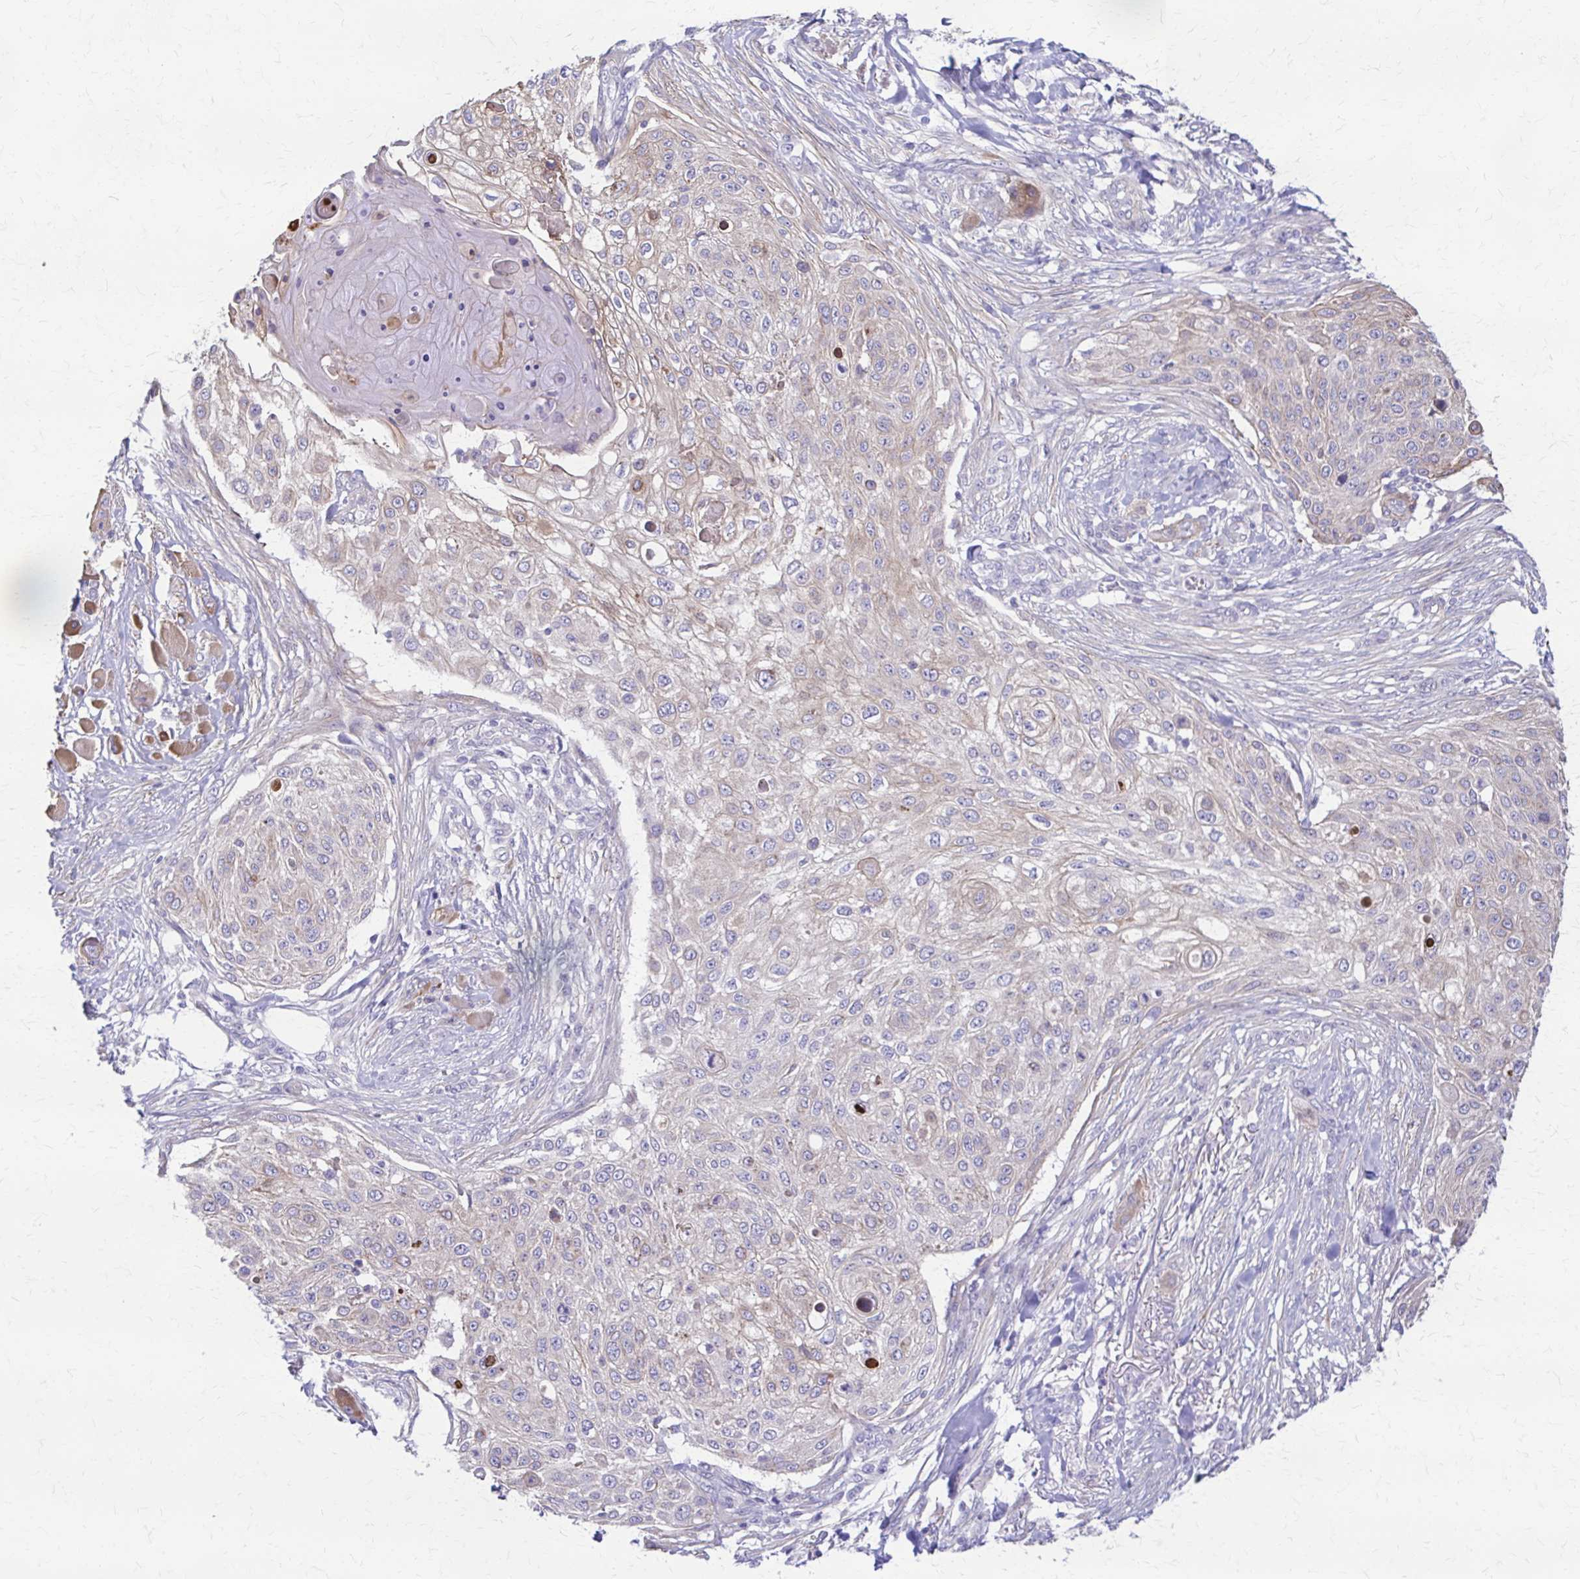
{"staining": {"intensity": "weak", "quantity": "<25%", "location": "cytoplasmic/membranous"}, "tissue": "skin cancer", "cell_type": "Tumor cells", "image_type": "cancer", "snomed": [{"axis": "morphology", "description": "Squamous cell carcinoma, NOS"}, {"axis": "topography", "description": "Skin"}], "caption": "Immunohistochemistry image of neoplastic tissue: human skin squamous cell carcinoma stained with DAB reveals no significant protein expression in tumor cells.", "gene": "DSP", "patient": {"sex": "female", "age": 87}}